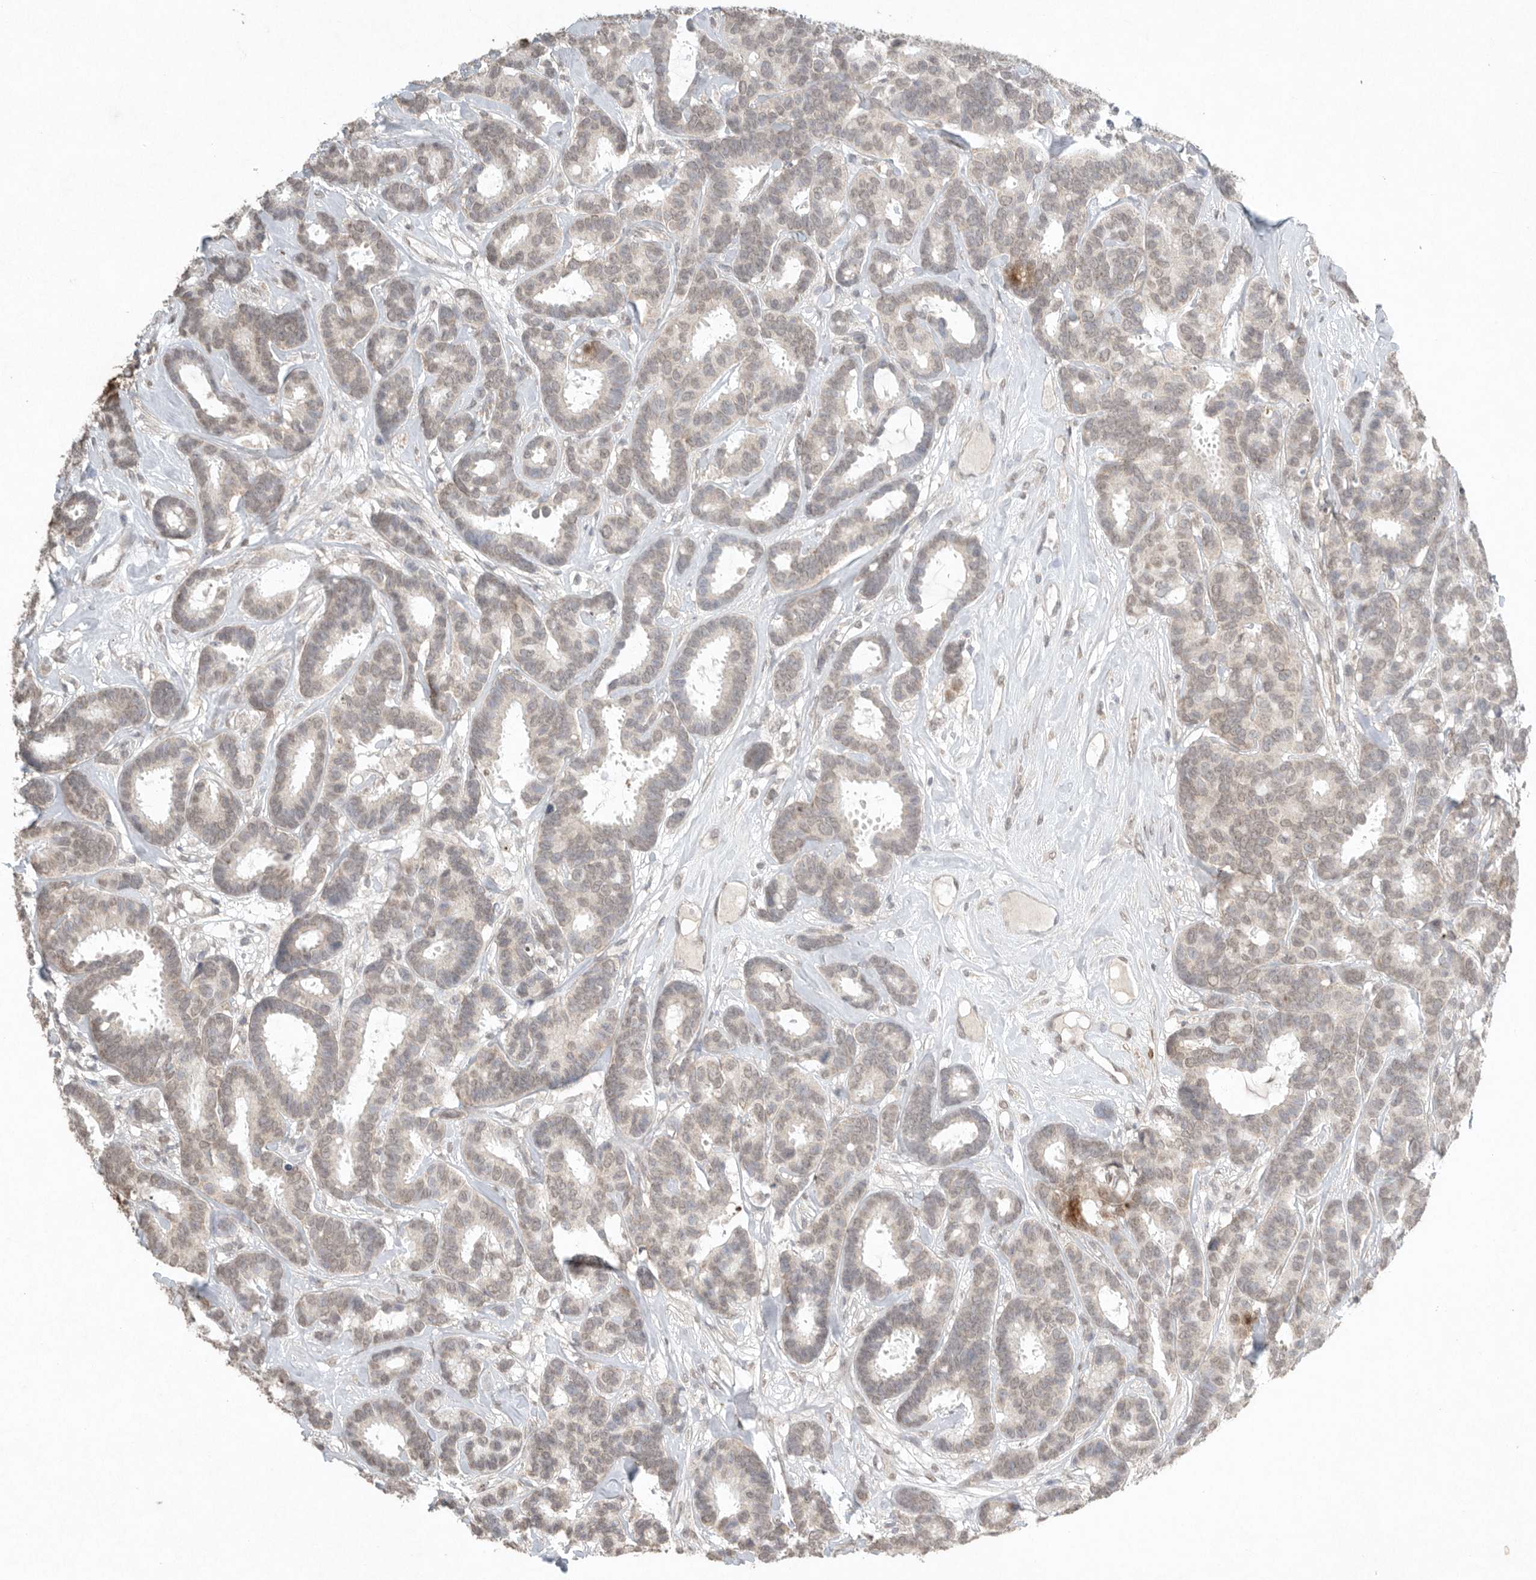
{"staining": {"intensity": "weak", "quantity": "<25%", "location": "nuclear"}, "tissue": "breast cancer", "cell_type": "Tumor cells", "image_type": "cancer", "snomed": [{"axis": "morphology", "description": "Duct carcinoma"}, {"axis": "topography", "description": "Breast"}], "caption": "IHC micrograph of breast cancer (invasive ductal carcinoma) stained for a protein (brown), which shows no staining in tumor cells.", "gene": "KLK5", "patient": {"sex": "female", "age": 87}}